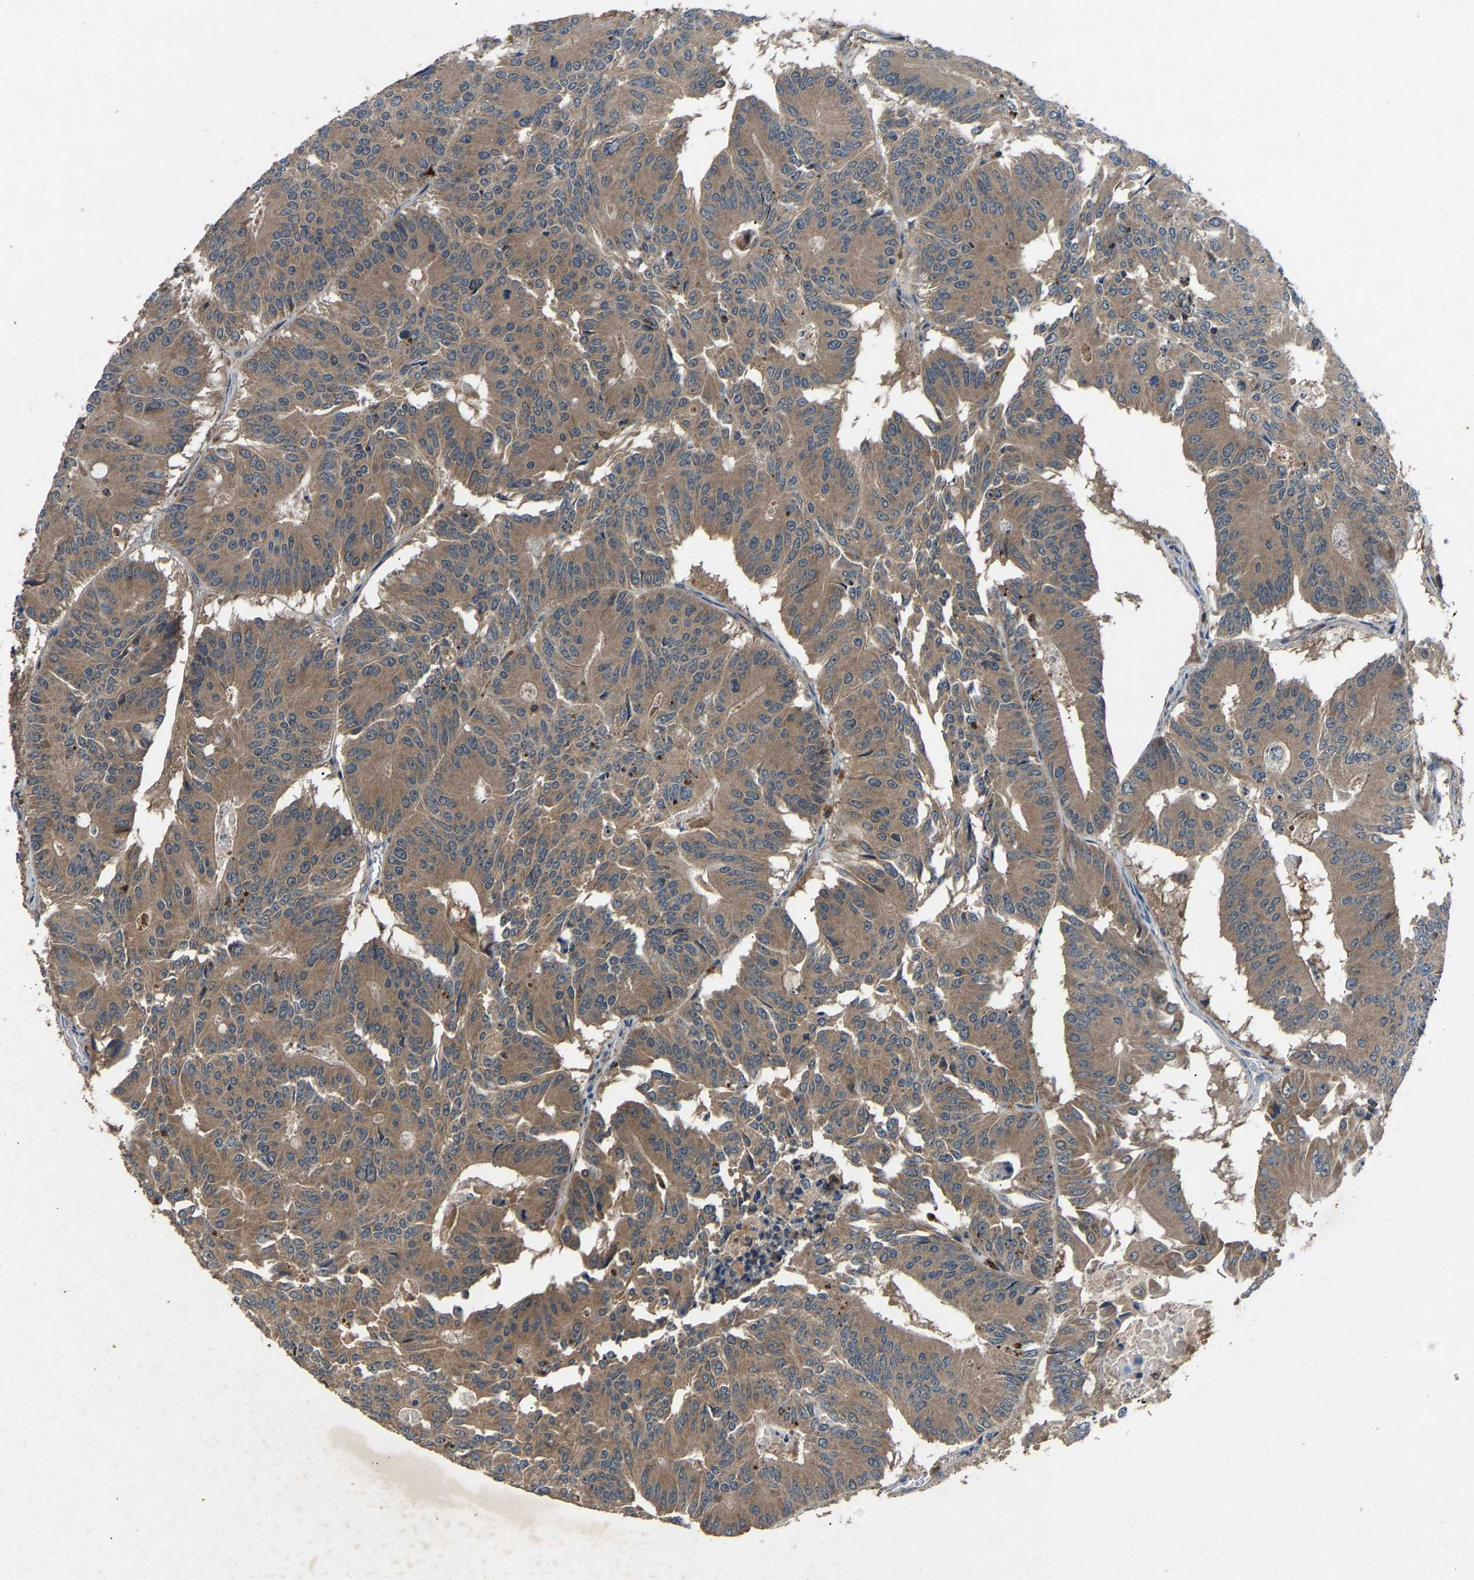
{"staining": {"intensity": "moderate", "quantity": ">75%", "location": "cytoplasmic/membranous"}, "tissue": "colorectal cancer", "cell_type": "Tumor cells", "image_type": "cancer", "snomed": [{"axis": "morphology", "description": "Adenocarcinoma, NOS"}, {"axis": "topography", "description": "Colon"}], "caption": "Brown immunohistochemical staining in colorectal adenocarcinoma shows moderate cytoplasmic/membranous positivity in approximately >75% of tumor cells.", "gene": "PPID", "patient": {"sex": "male", "age": 87}}